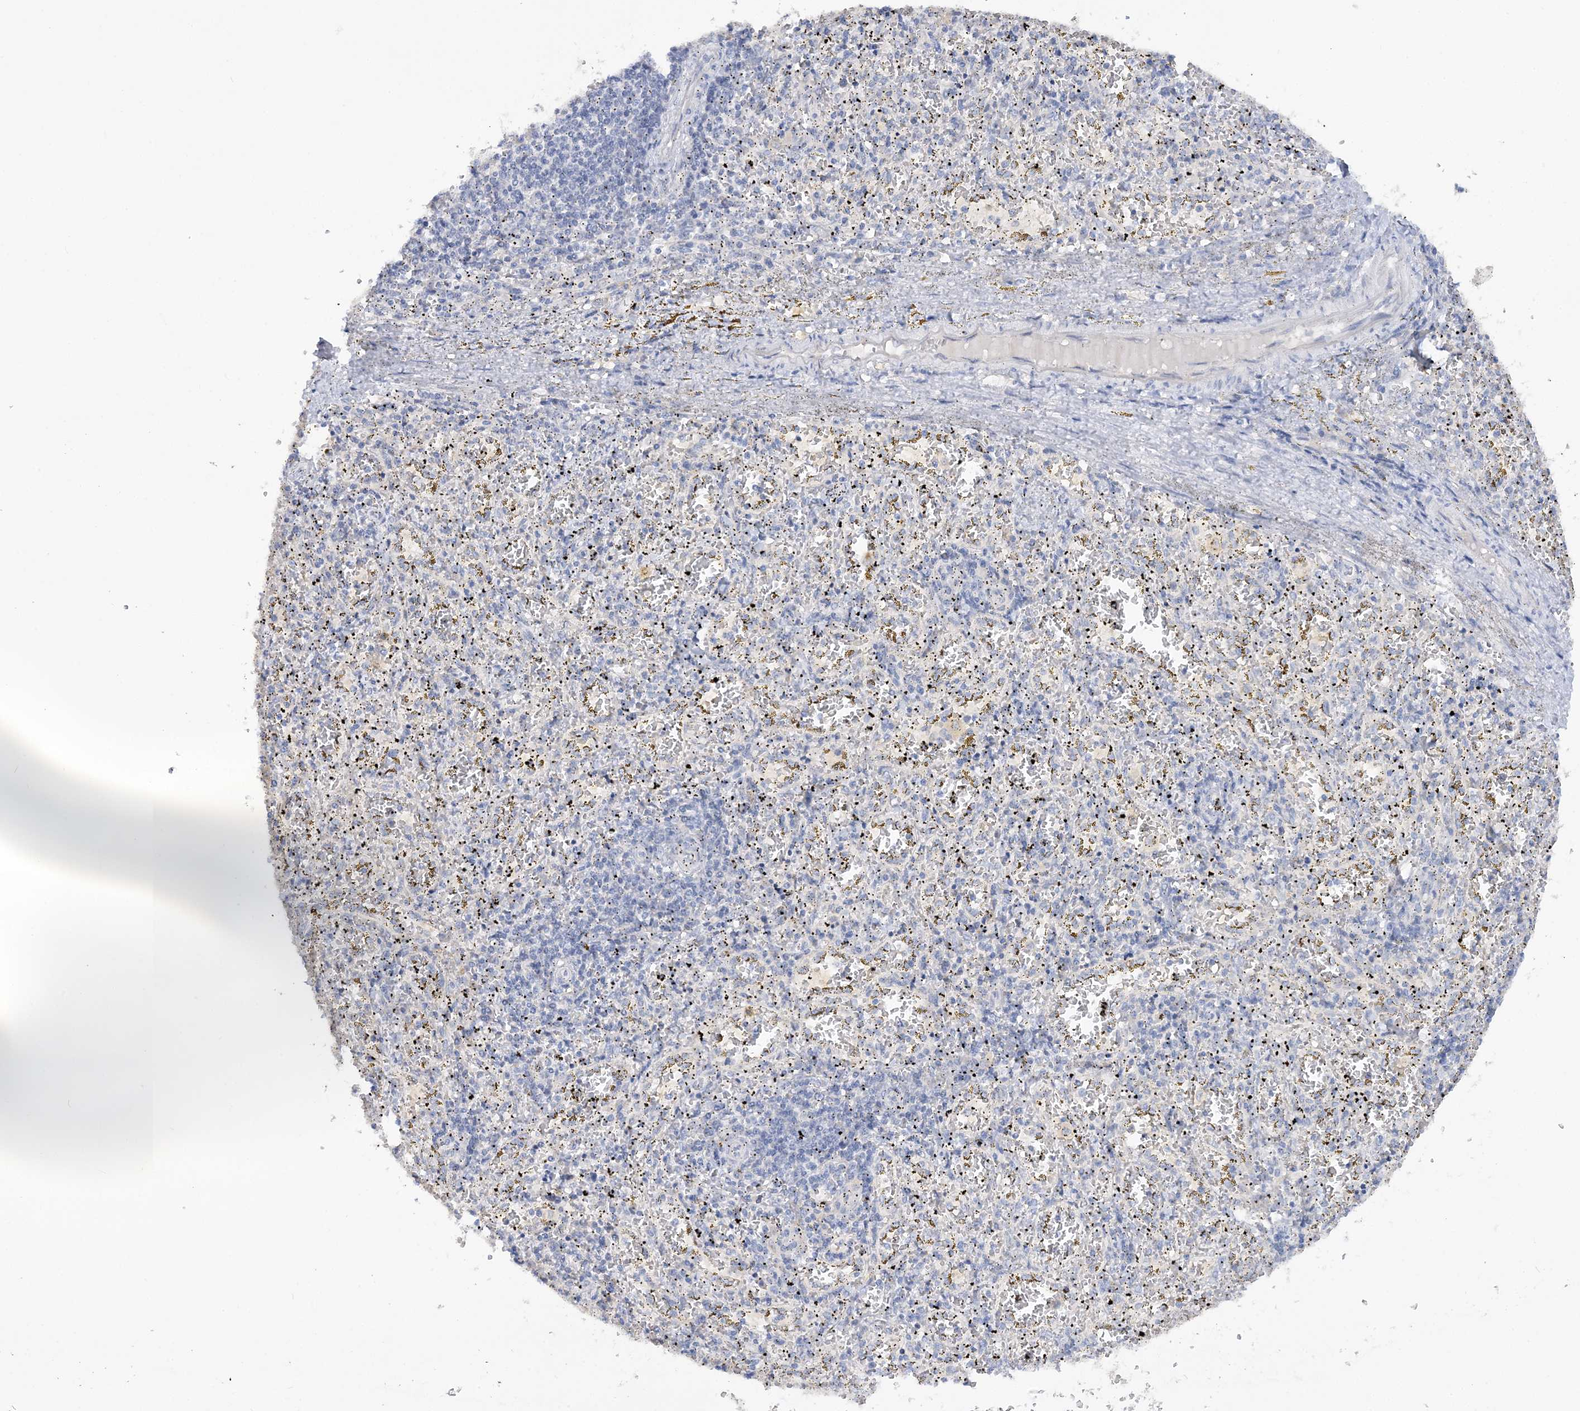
{"staining": {"intensity": "negative", "quantity": "none", "location": "none"}, "tissue": "spleen", "cell_type": "Cells in red pulp", "image_type": "normal", "snomed": [{"axis": "morphology", "description": "Normal tissue, NOS"}, {"axis": "topography", "description": "Spleen"}], "caption": "A photomicrograph of human spleen is negative for staining in cells in red pulp.", "gene": "RPEL1", "patient": {"sex": "male", "age": 11}}